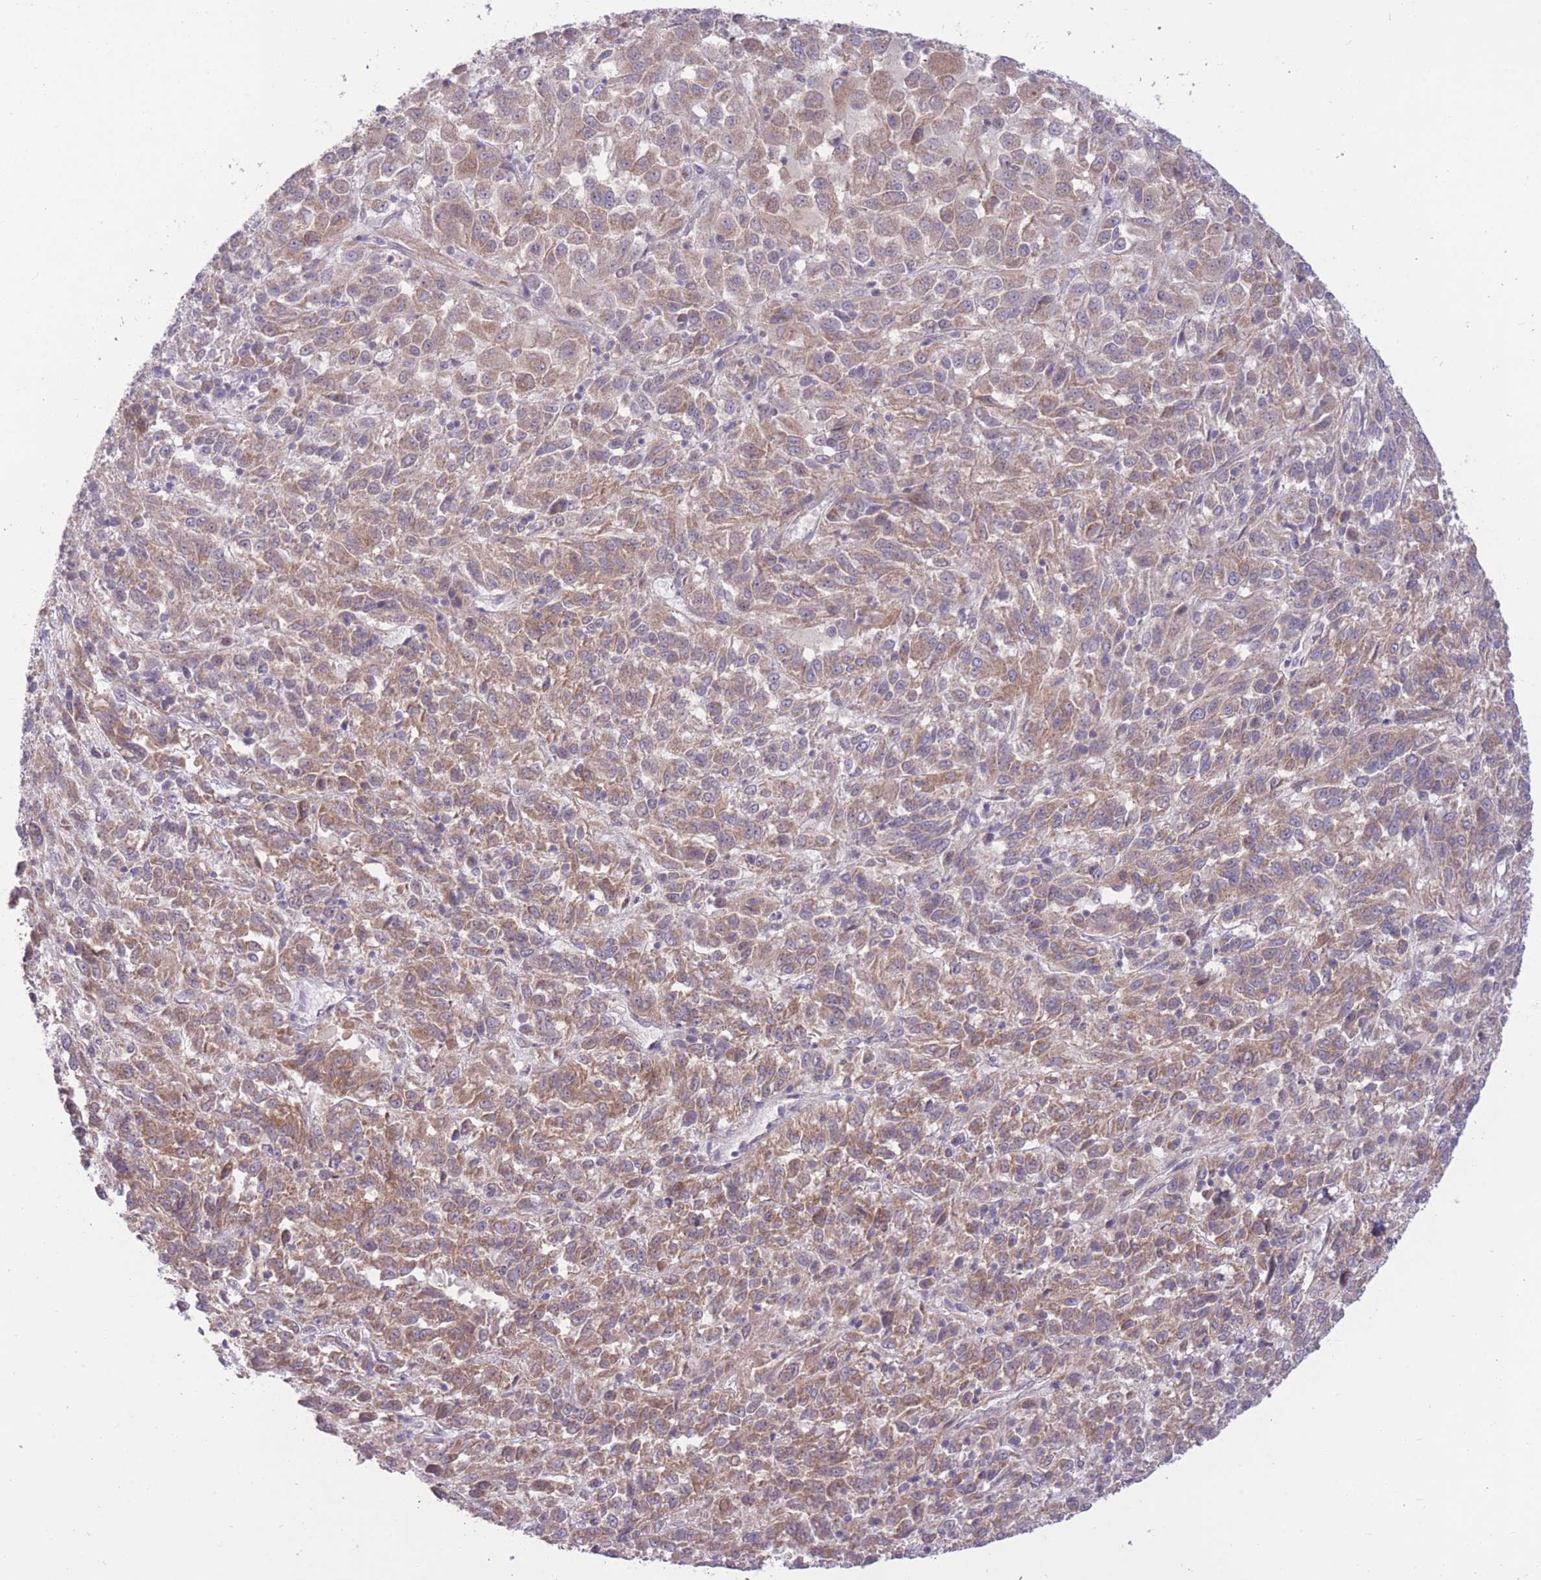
{"staining": {"intensity": "moderate", "quantity": ">75%", "location": "cytoplasmic/membranous"}, "tissue": "melanoma", "cell_type": "Tumor cells", "image_type": "cancer", "snomed": [{"axis": "morphology", "description": "Malignant melanoma, Metastatic site"}, {"axis": "topography", "description": "Lung"}], "caption": "An image of human melanoma stained for a protein shows moderate cytoplasmic/membranous brown staining in tumor cells.", "gene": "RIC8A", "patient": {"sex": "male", "age": 64}}